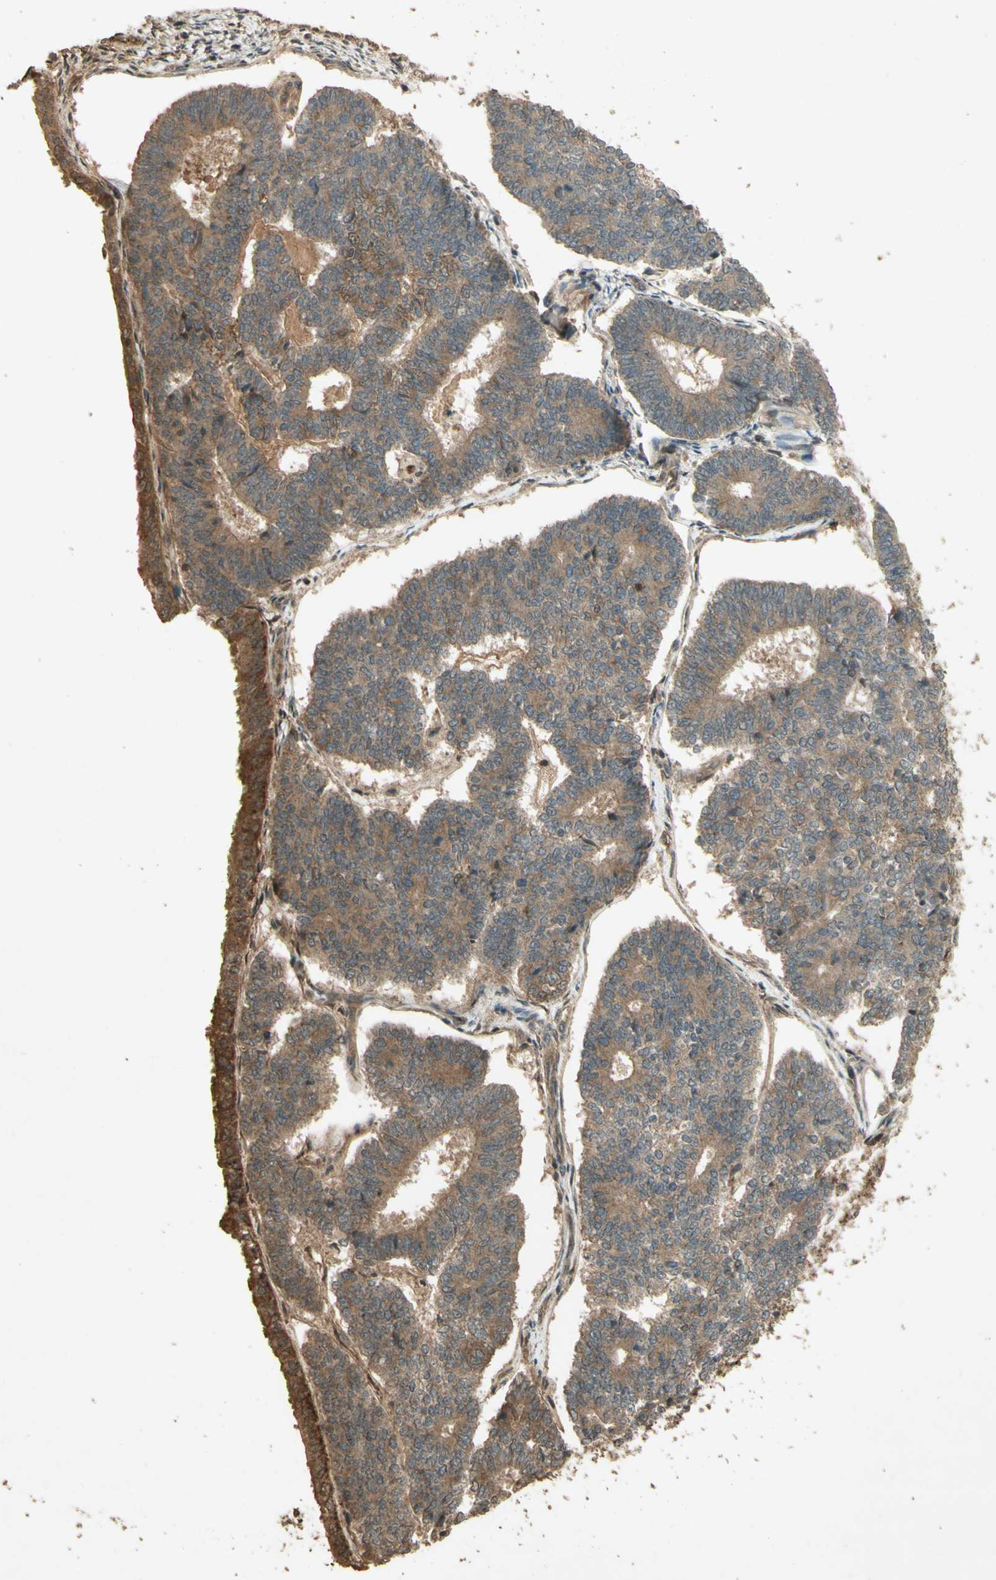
{"staining": {"intensity": "moderate", "quantity": ">75%", "location": "cytoplasmic/membranous"}, "tissue": "endometrial cancer", "cell_type": "Tumor cells", "image_type": "cancer", "snomed": [{"axis": "morphology", "description": "Adenocarcinoma, NOS"}, {"axis": "topography", "description": "Endometrium"}], "caption": "The photomicrograph exhibits immunohistochemical staining of endometrial adenocarcinoma. There is moderate cytoplasmic/membranous positivity is appreciated in about >75% of tumor cells.", "gene": "SMAD9", "patient": {"sex": "female", "age": 70}}